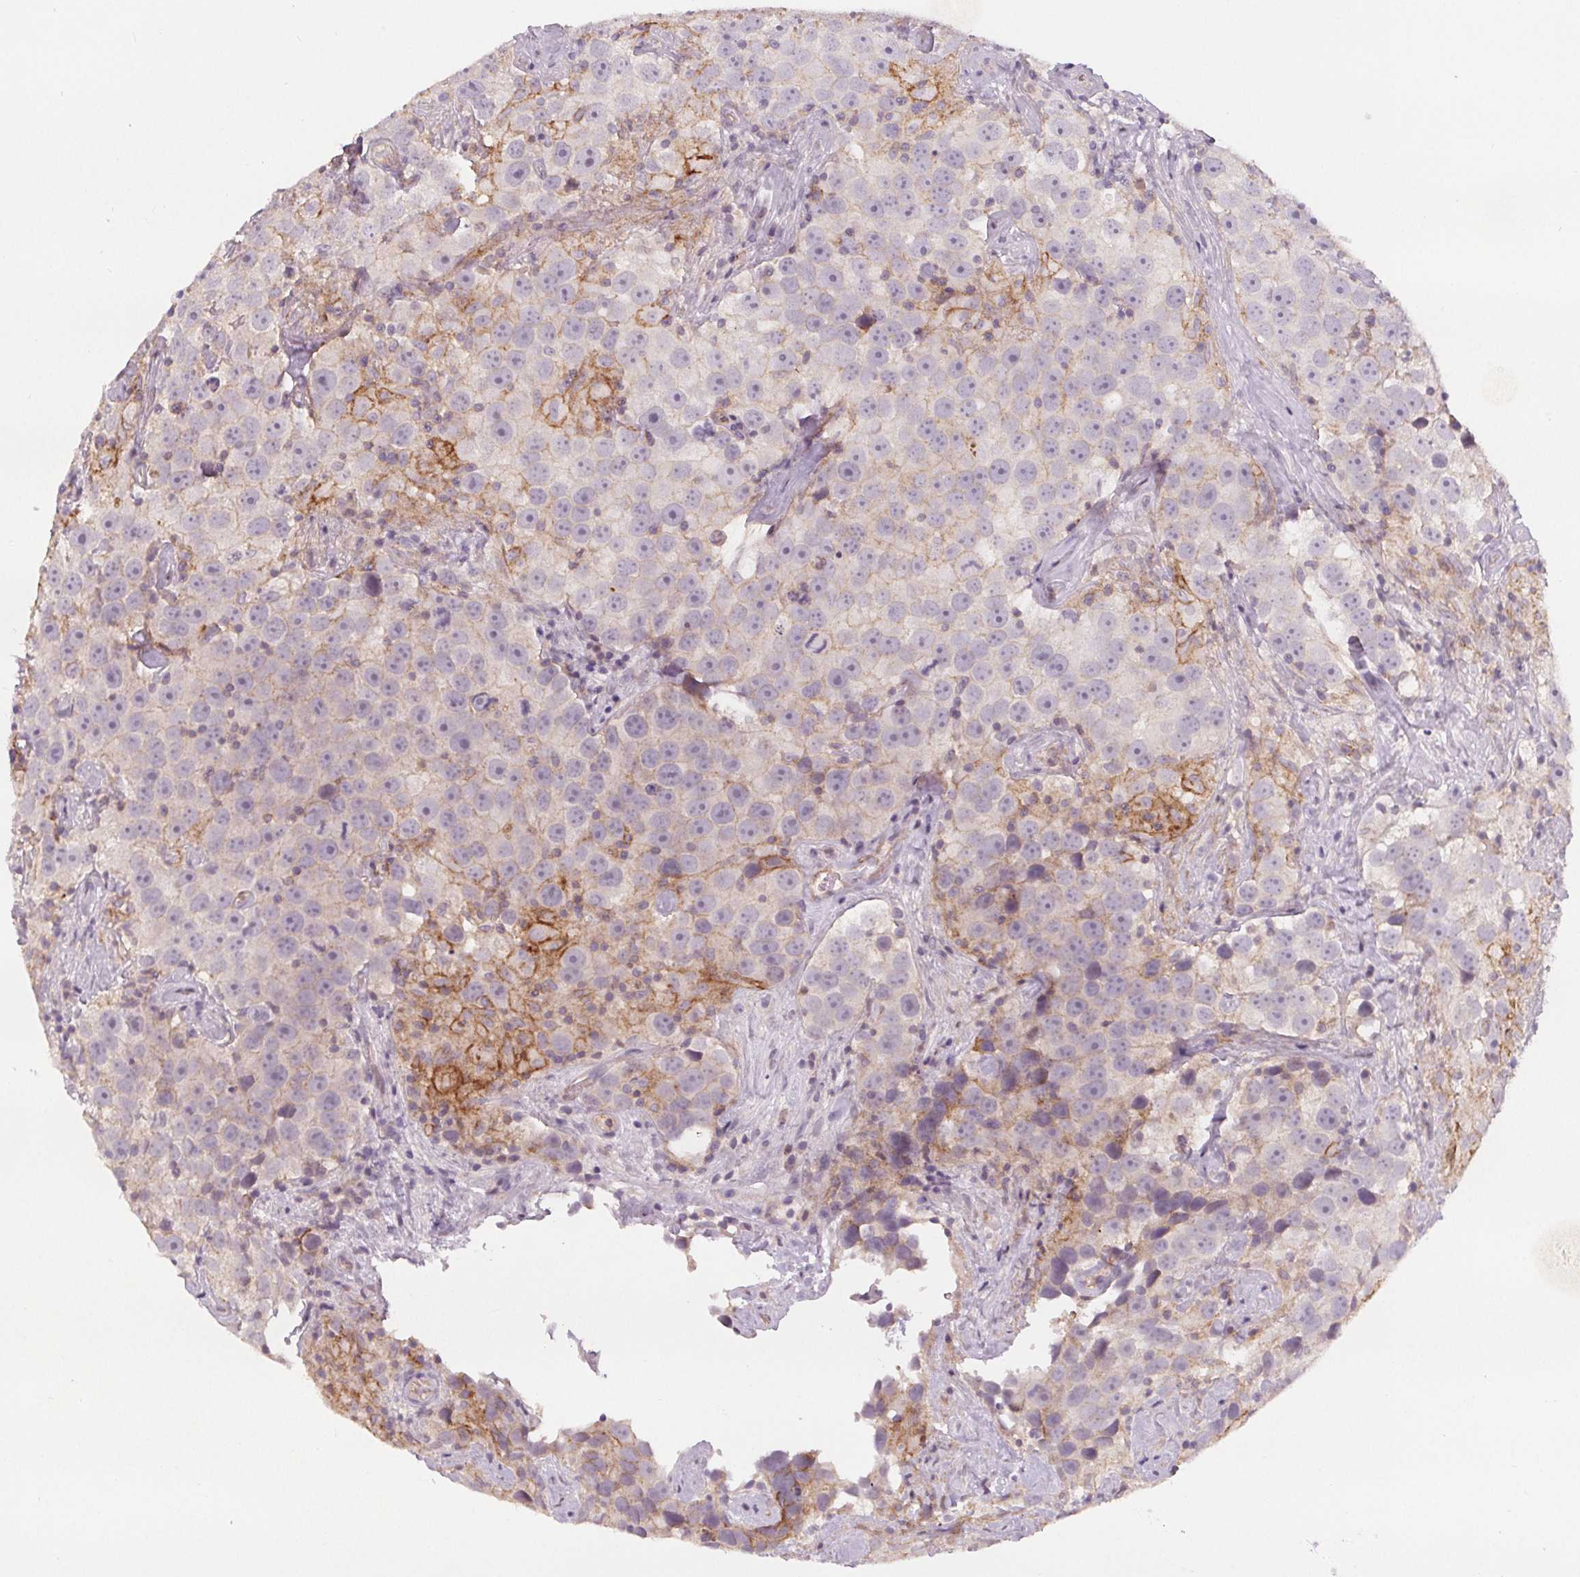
{"staining": {"intensity": "moderate", "quantity": "<25%", "location": "cytoplasmic/membranous"}, "tissue": "testis cancer", "cell_type": "Tumor cells", "image_type": "cancer", "snomed": [{"axis": "morphology", "description": "Seminoma, NOS"}, {"axis": "topography", "description": "Testis"}], "caption": "Tumor cells demonstrate moderate cytoplasmic/membranous staining in about <25% of cells in testis seminoma.", "gene": "ATP1A1", "patient": {"sex": "male", "age": 49}}